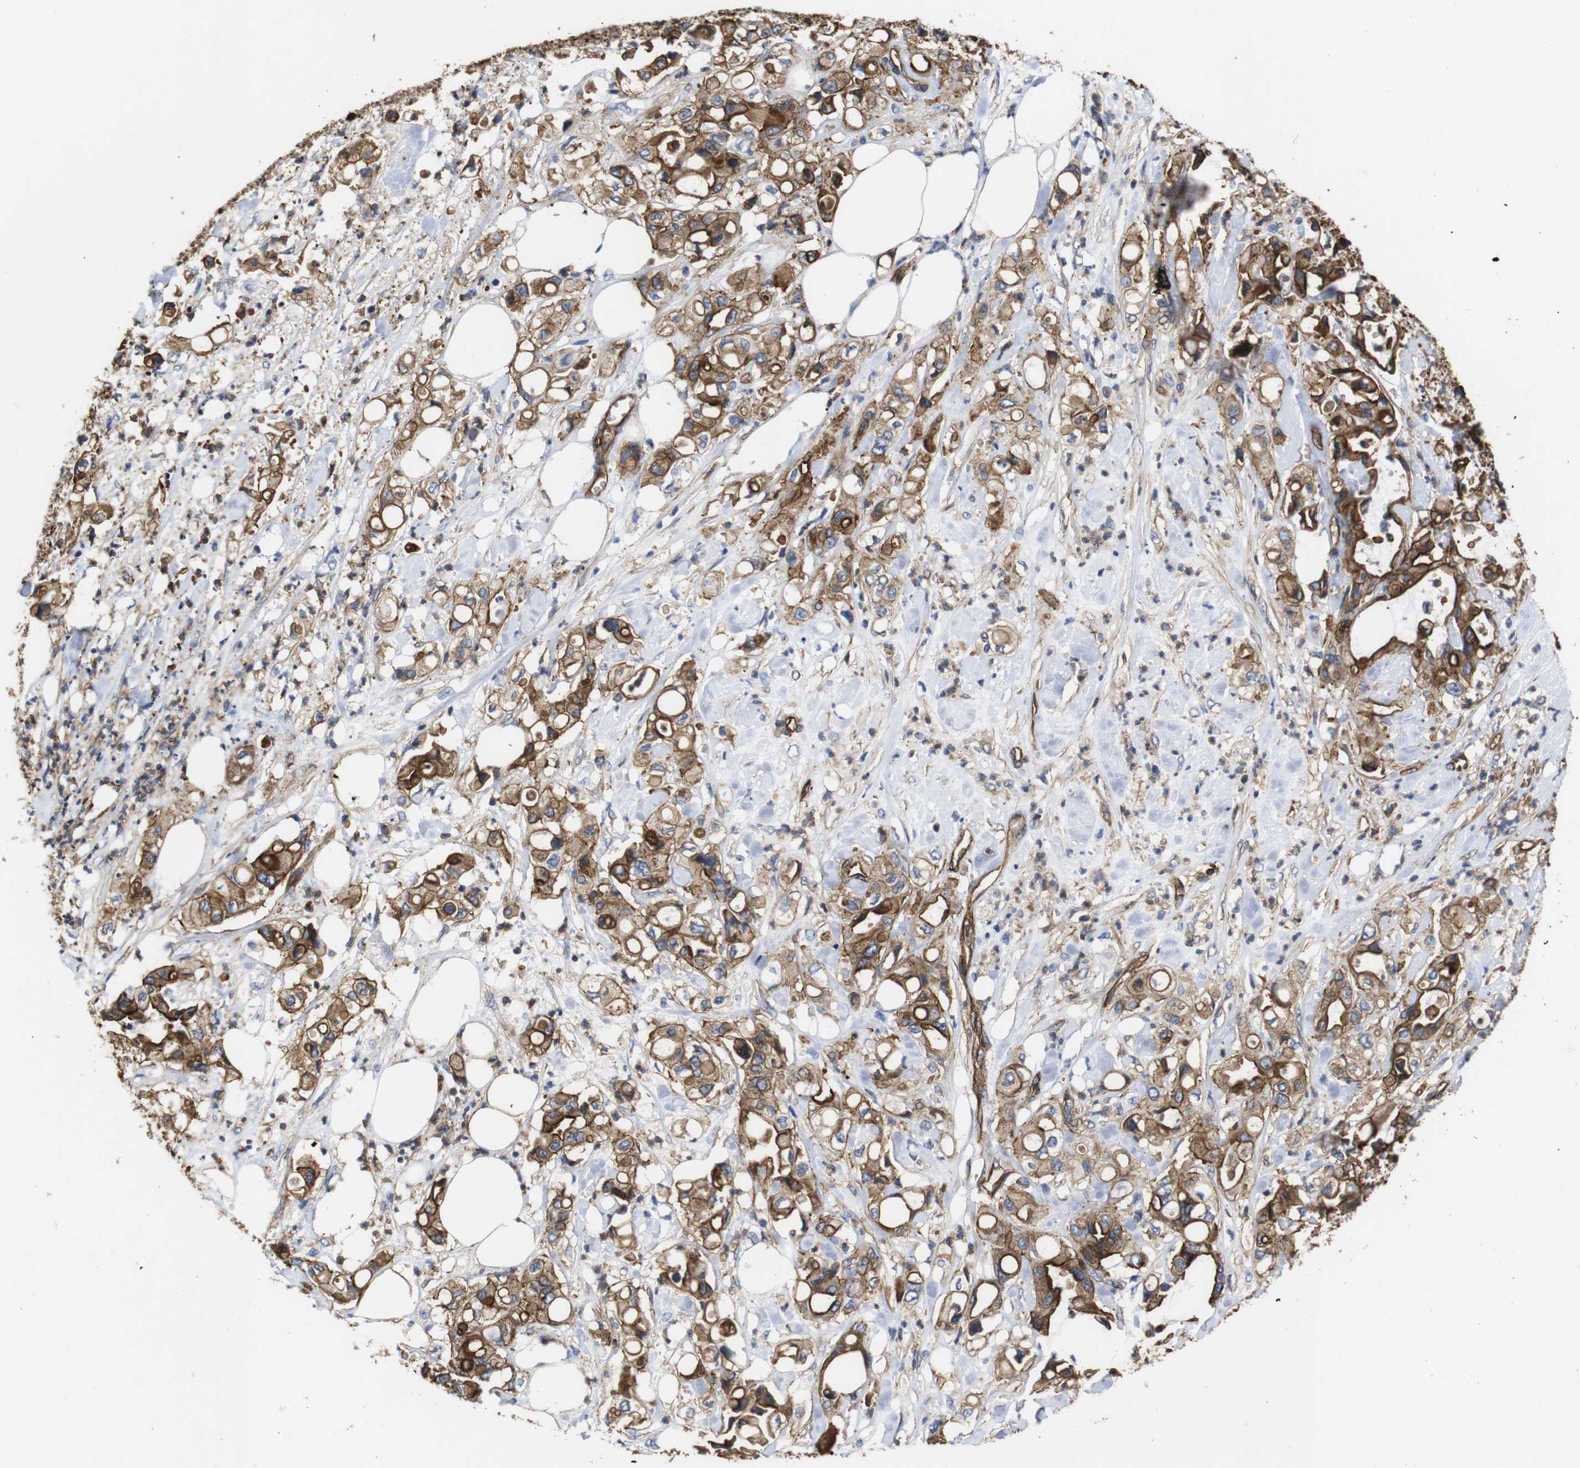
{"staining": {"intensity": "moderate", "quantity": ">75%", "location": "cytoplasmic/membranous"}, "tissue": "pancreatic cancer", "cell_type": "Tumor cells", "image_type": "cancer", "snomed": [{"axis": "morphology", "description": "Adenocarcinoma, NOS"}, {"axis": "topography", "description": "Pancreas"}], "caption": "Immunohistochemical staining of pancreatic cancer exhibits medium levels of moderate cytoplasmic/membranous protein positivity in approximately >75% of tumor cells.", "gene": "SPTBN1", "patient": {"sex": "male", "age": 70}}